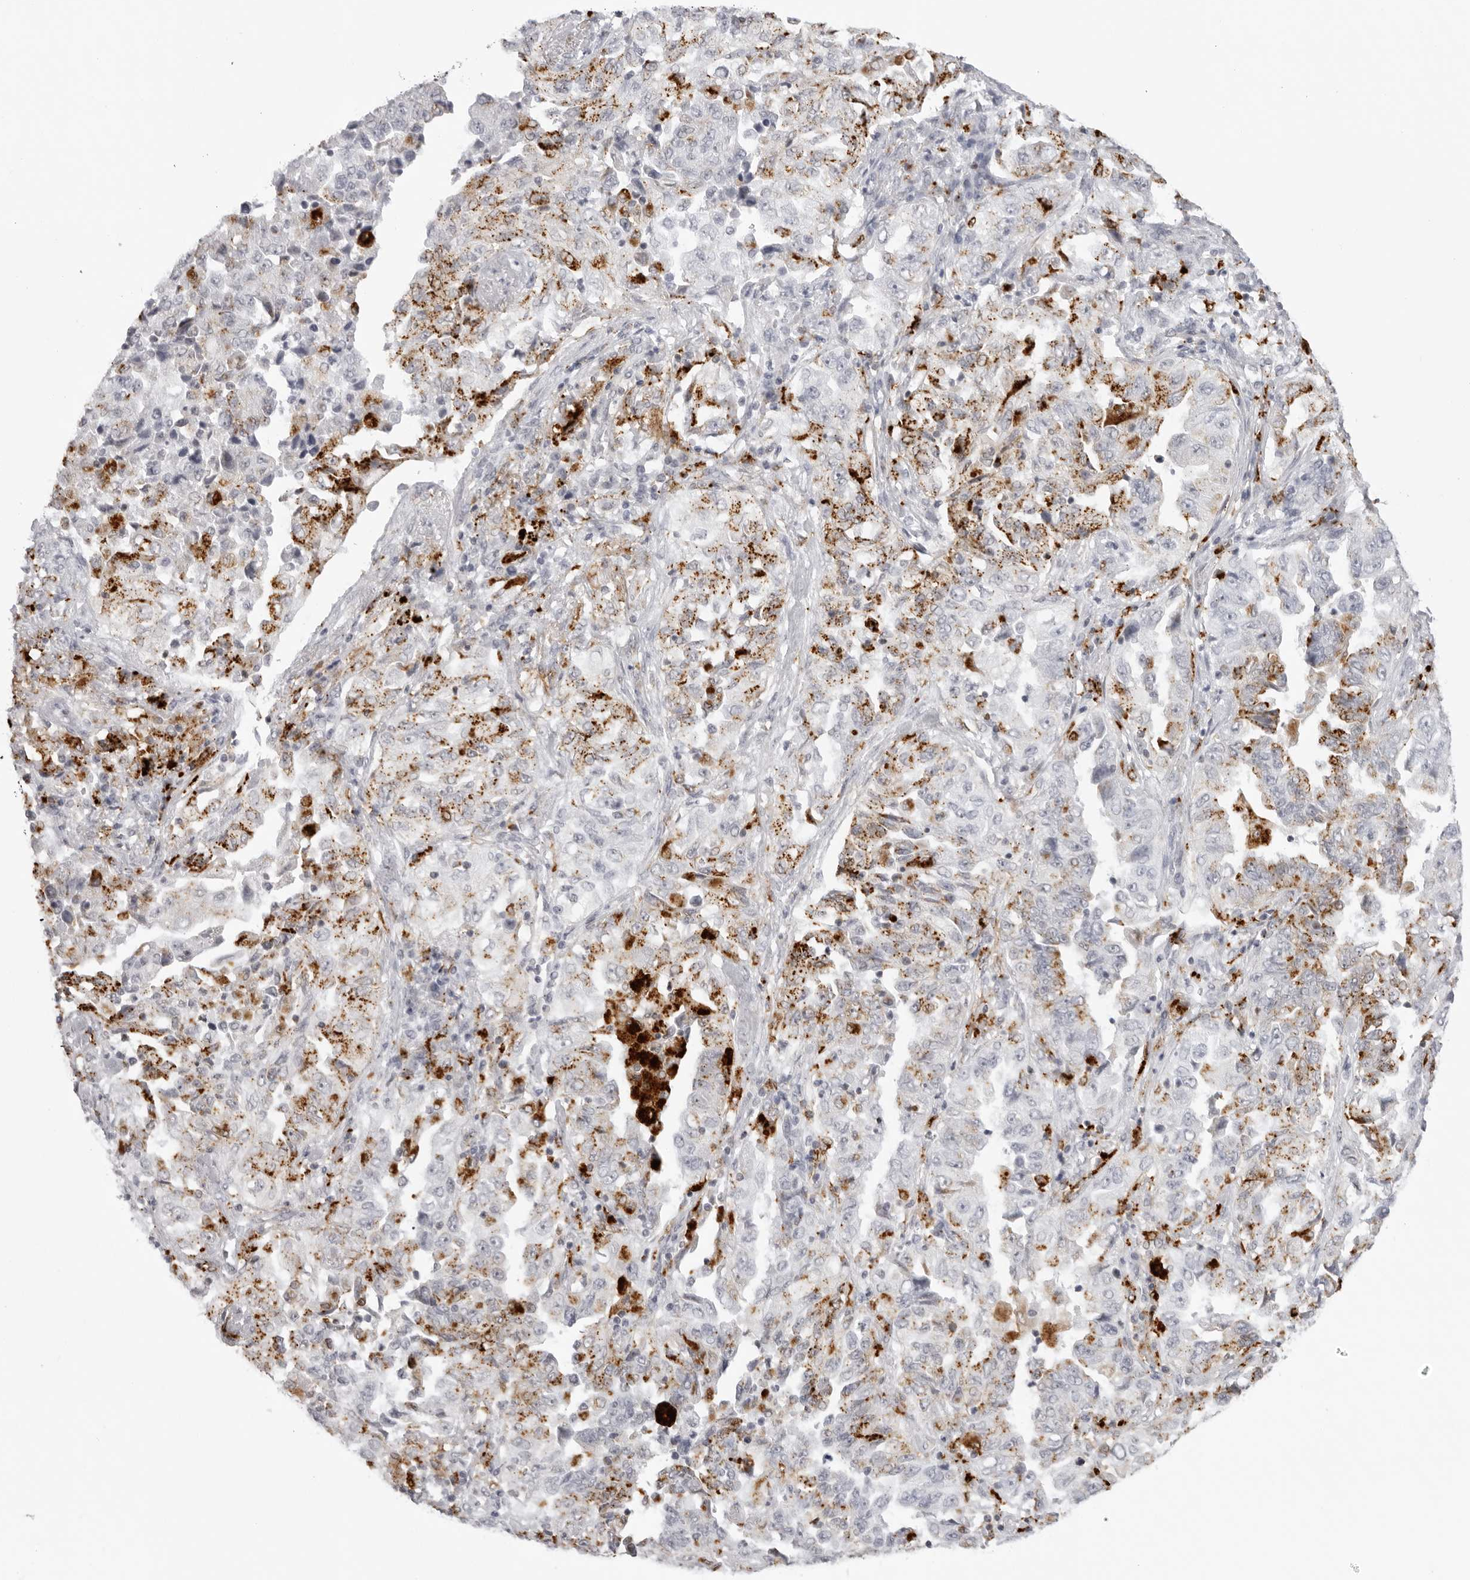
{"staining": {"intensity": "moderate", "quantity": "25%-75%", "location": "cytoplasmic/membranous"}, "tissue": "lung cancer", "cell_type": "Tumor cells", "image_type": "cancer", "snomed": [{"axis": "morphology", "description": "Adenocarcinoma, NOS"}, {"axis": "topography", "description": "Lung"}], "caption": "About 25%-75% of tumor cells in lung adenocarcinoma exhibit moderate cytoplasmic/membranous protein positivity as visualized by brown immunohistochemical staining.", "gene": "IL25", "patient": {"sex": "female", "age": 51}}